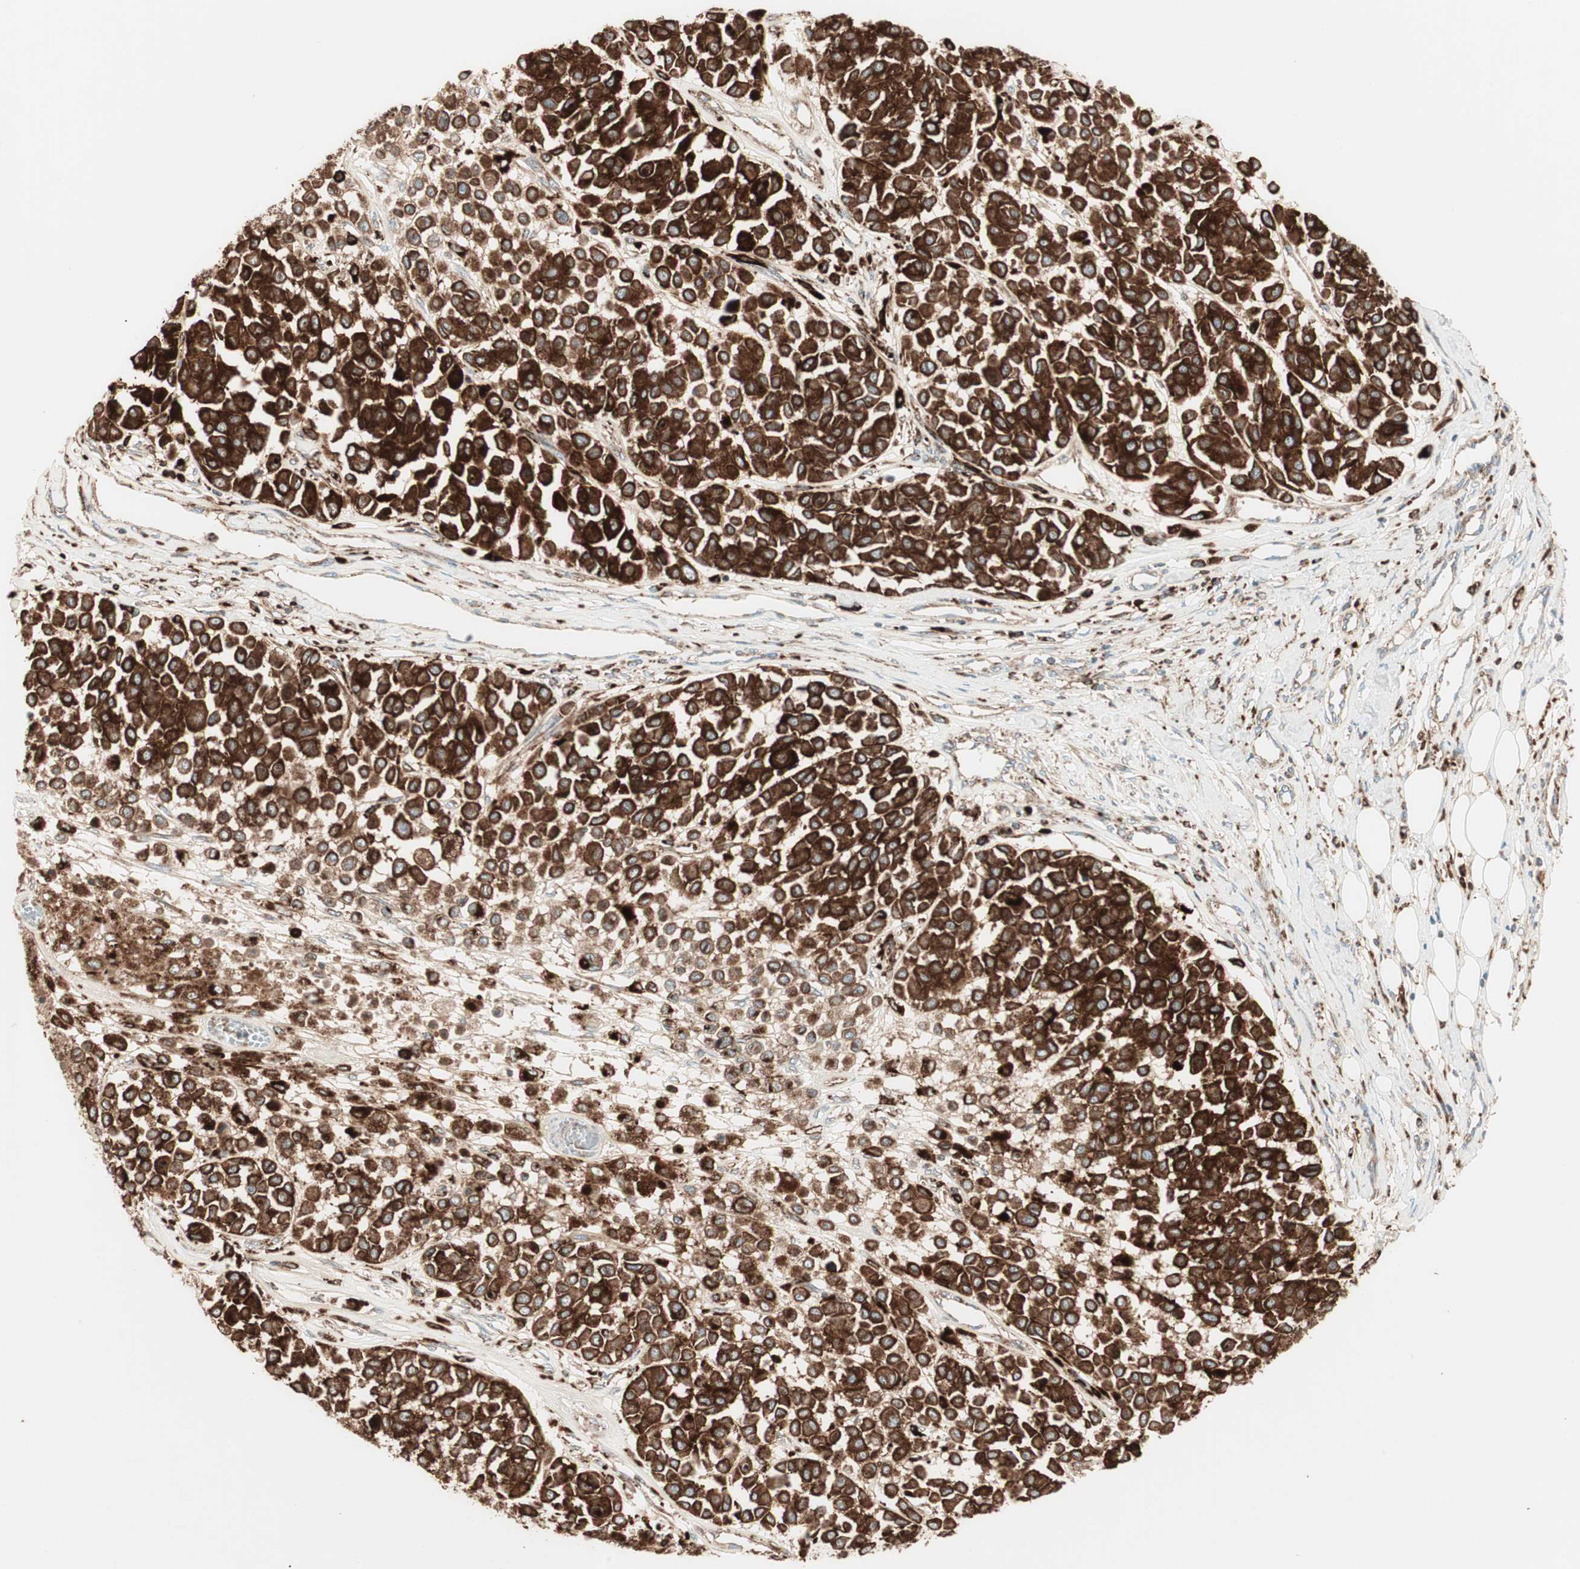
{"staining": {"intensity": "strong", "quantity": "25%-75%", "location": "cytoplasmic/membranous"}, "tissue": "melanoma", "cell_type": "Tumor cells", "image_type": "cancer", "snomed": [{"axis": "morphology", "description": "Malignant melanoma, Metastatic site"}, {"axis": "topography", "description": "Soft tissue"}], "caption": "High-power microscopy captured an immunohistochemistry (IHC) histopathology image of malignant melanoma (metastatic site), revealing strong cytoplasmic/membranous staining in about 25%-75% of tumor cells.", "gene": "ATP6V1G1", "patient": {"sex": "male", "age": 41}}